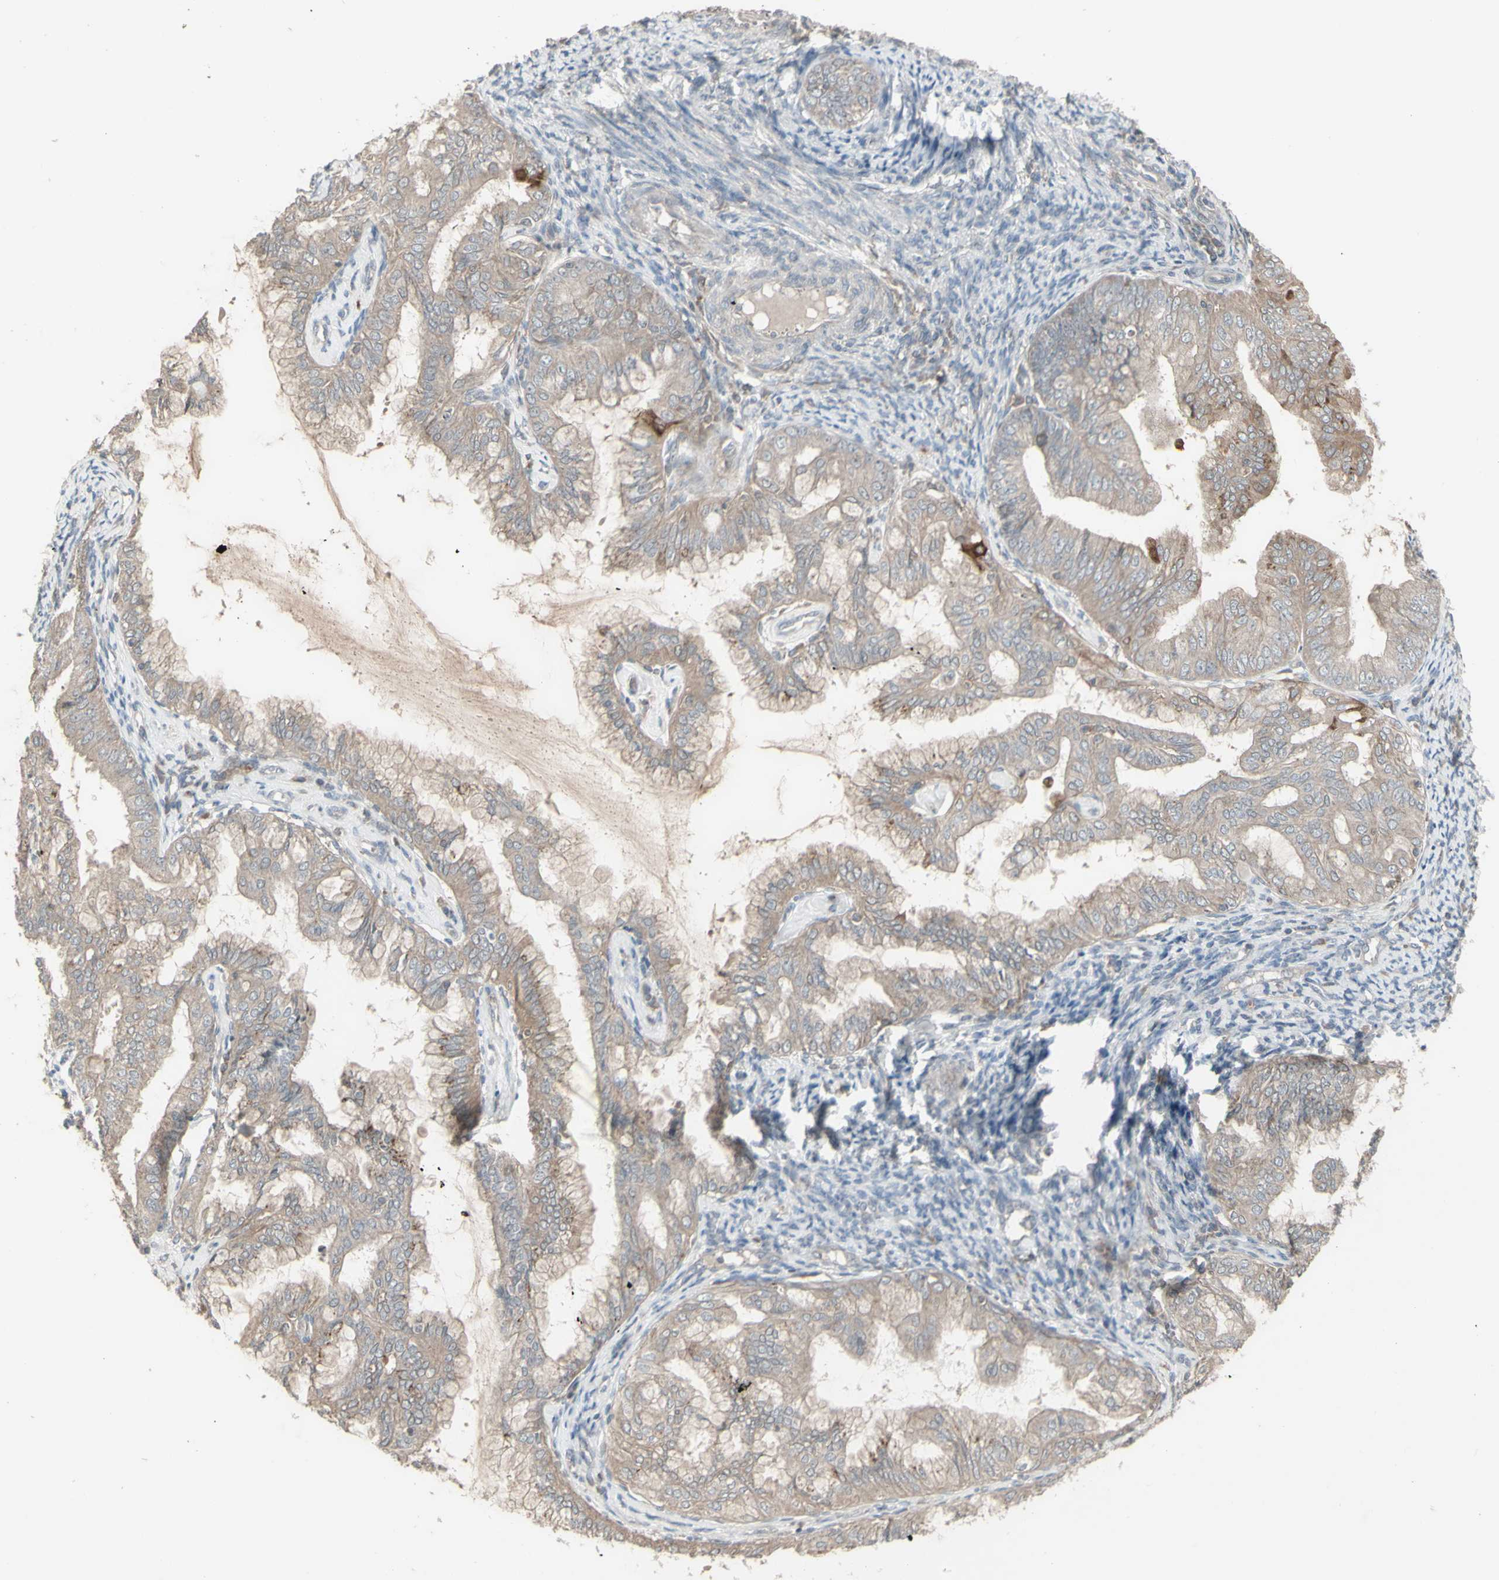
{"staining": {"intensity": "weak", "quantity": "25%-75%", "location": "cytoplasmic/membranous"}, "tissue": "endometrial cancer", "cell_type": "Tumor cells", "image_type": "cancer", "snomed": [{"axis": "morphology", "description": "Adenocarcinoma, NOS"}, {"axis": "topography", "description": "Endometrium"}], "caption": "Endometrial cancer (adenocarcinoma) was stained to show a protein in brown. There is low levels of weak cytoplasmic/membranous expression in approximately 25%-75% of tumor cells.", "gene": "CSK", "patient": {"sex": "female", "age": 63}}